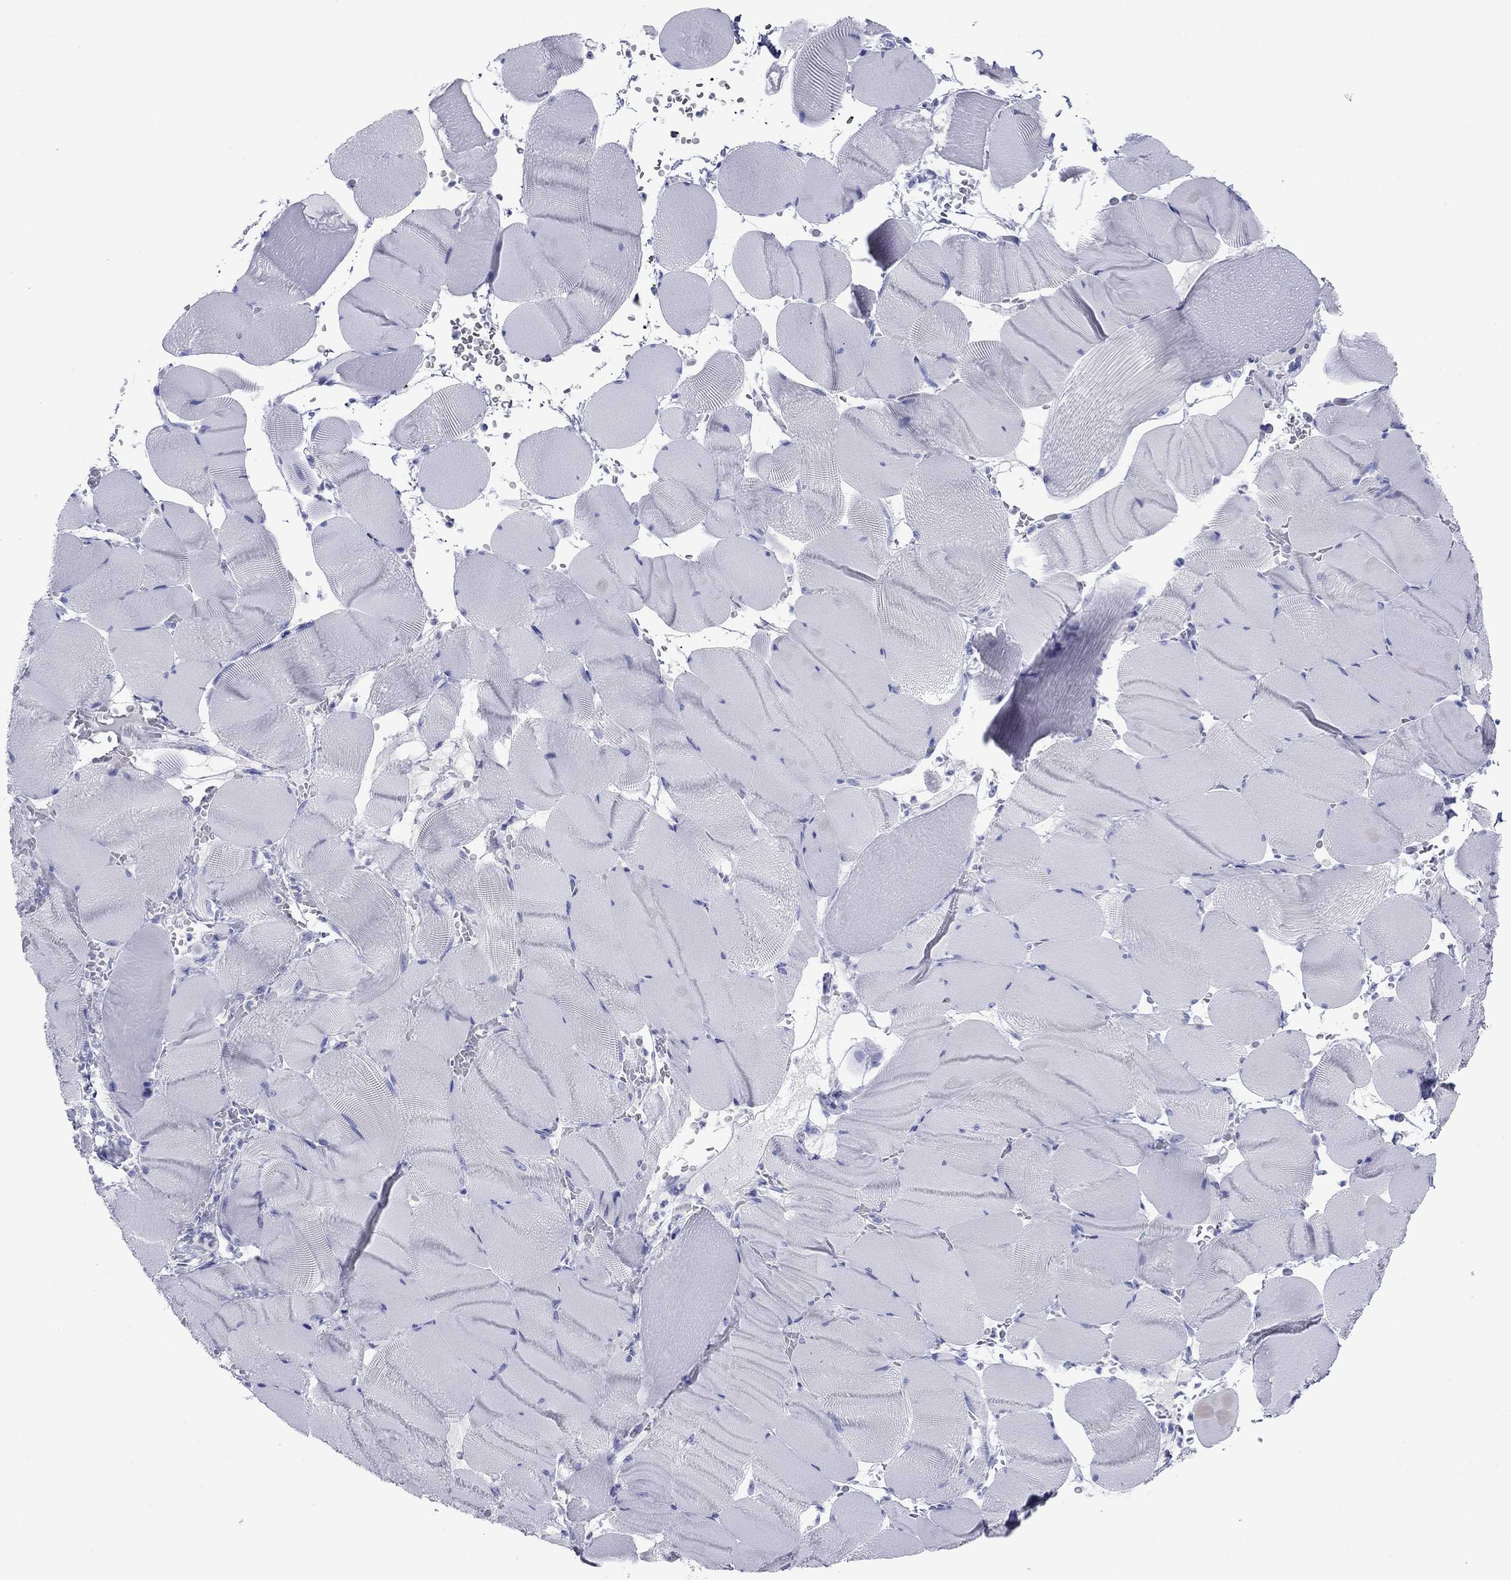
{"staining": {"intensity": "negative", "quantity": "none", "location": "none"}, "tissue": "skeletal muscle", "cell_type": "Myocytes", "image_type": "normal", "snomed": [{"axis": "morphology", "description": "Normal tissue, NOS"}, {"axis": "topography", "description": "Skeletal muscle"}], "caption": "The immunohistochemistry micrograph has no significant expression in myocytes of skeletal muscle. (IHC, brightfield microscopy, high magnification).", "gene": "ATP4A", "patient": {"sex": "male", "age": 56}}